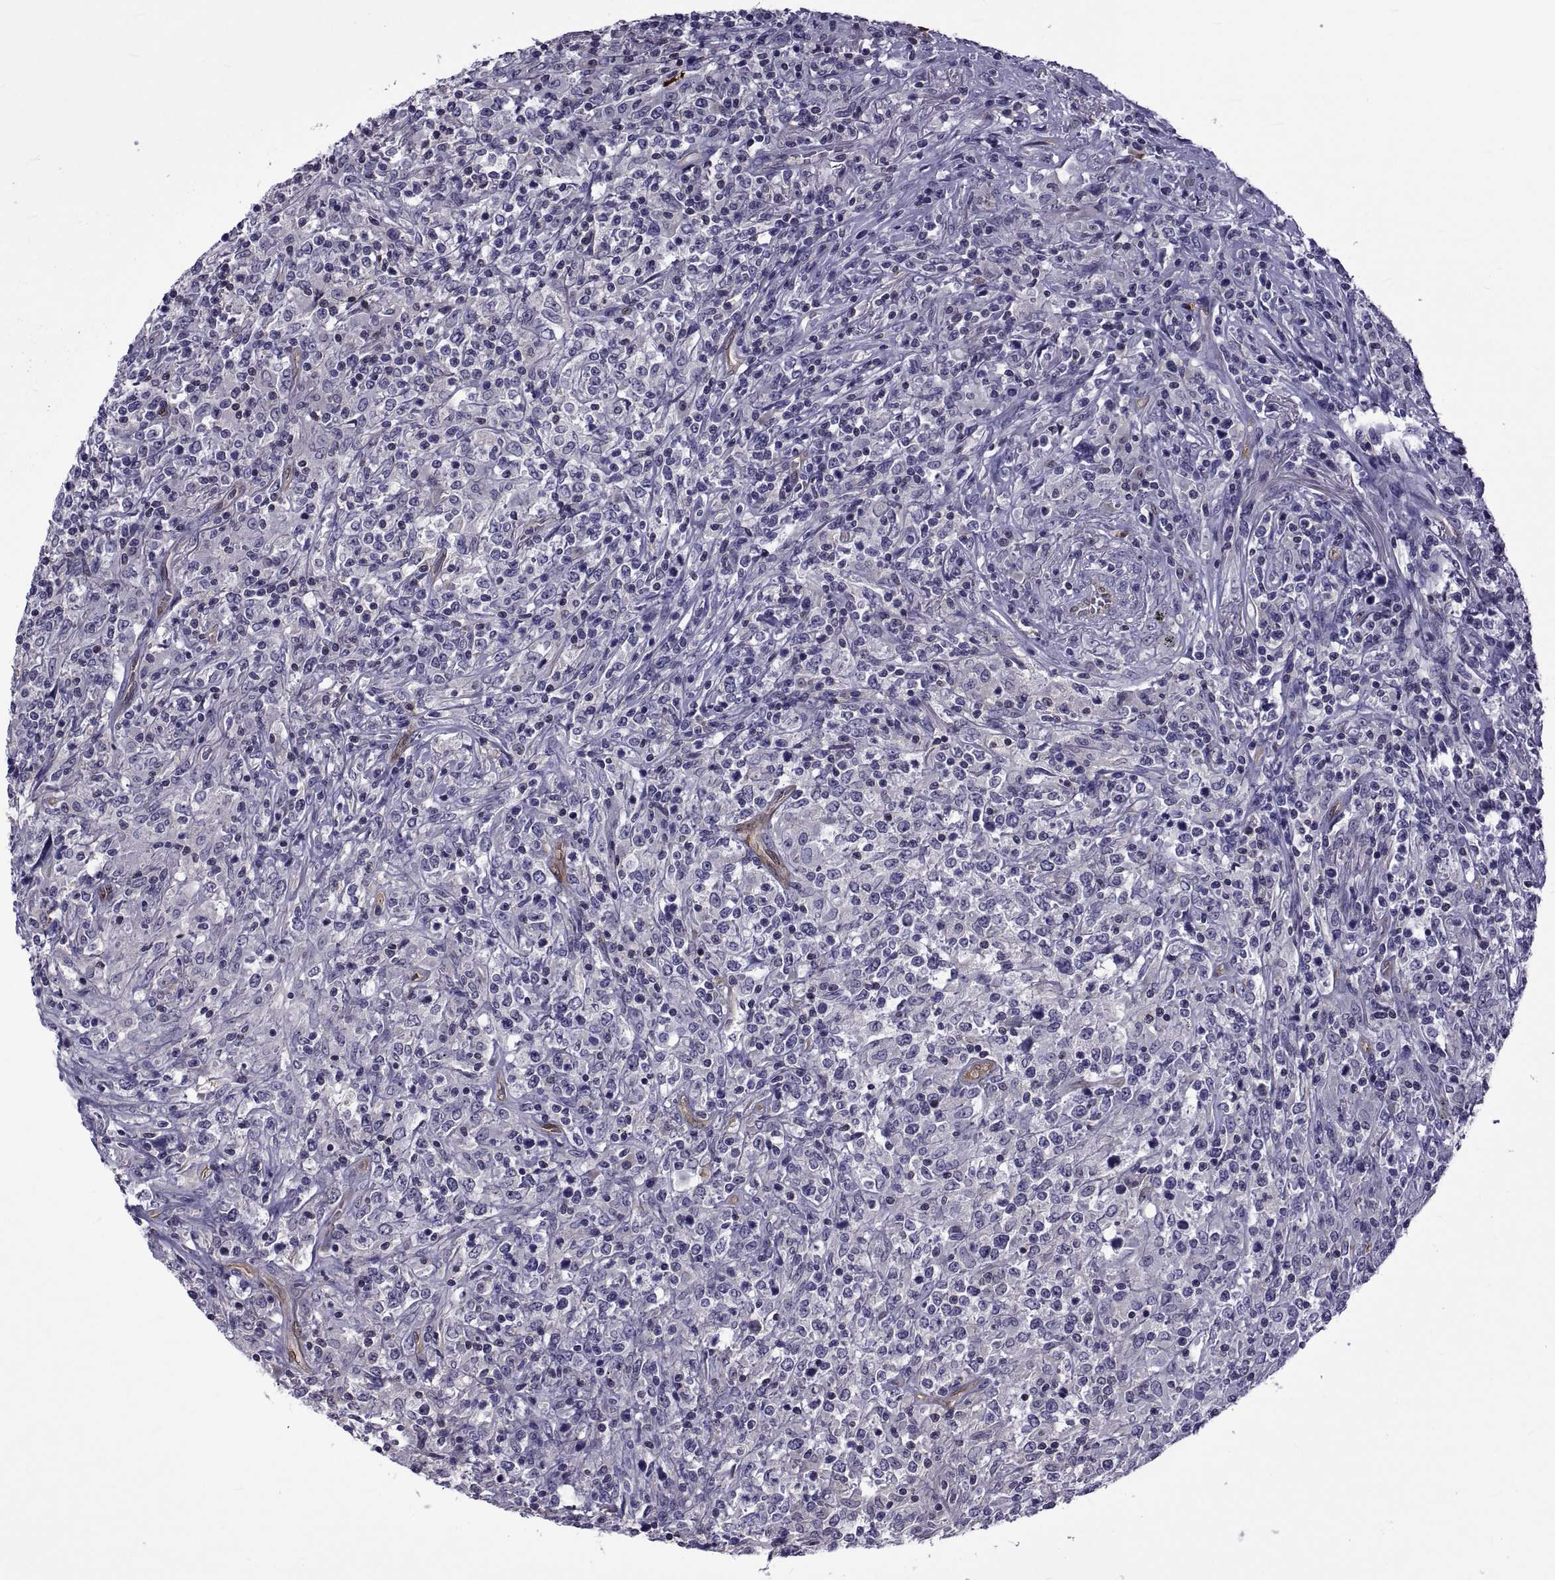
{"staining": {"intensity": "negative", "quantity": "none", "location": "none"}, "tissue": "lymphoma", "cell_type": "Tumor cells", "image_type": "cancer", "snomed": [{"axis": "morphology", "description": "Malignant lymphoma, non-Hodgkin's type, High grade"}, {"axis": "topography", "description": "Lung"}], "caption": "A high-resolution image shows immunohistochemistry (IHC) staining of lymphoma, which demonstrates no significant staining in tumor cells.", "gene": "LCN9", "patient": {"sex": "male", "age": 79}}